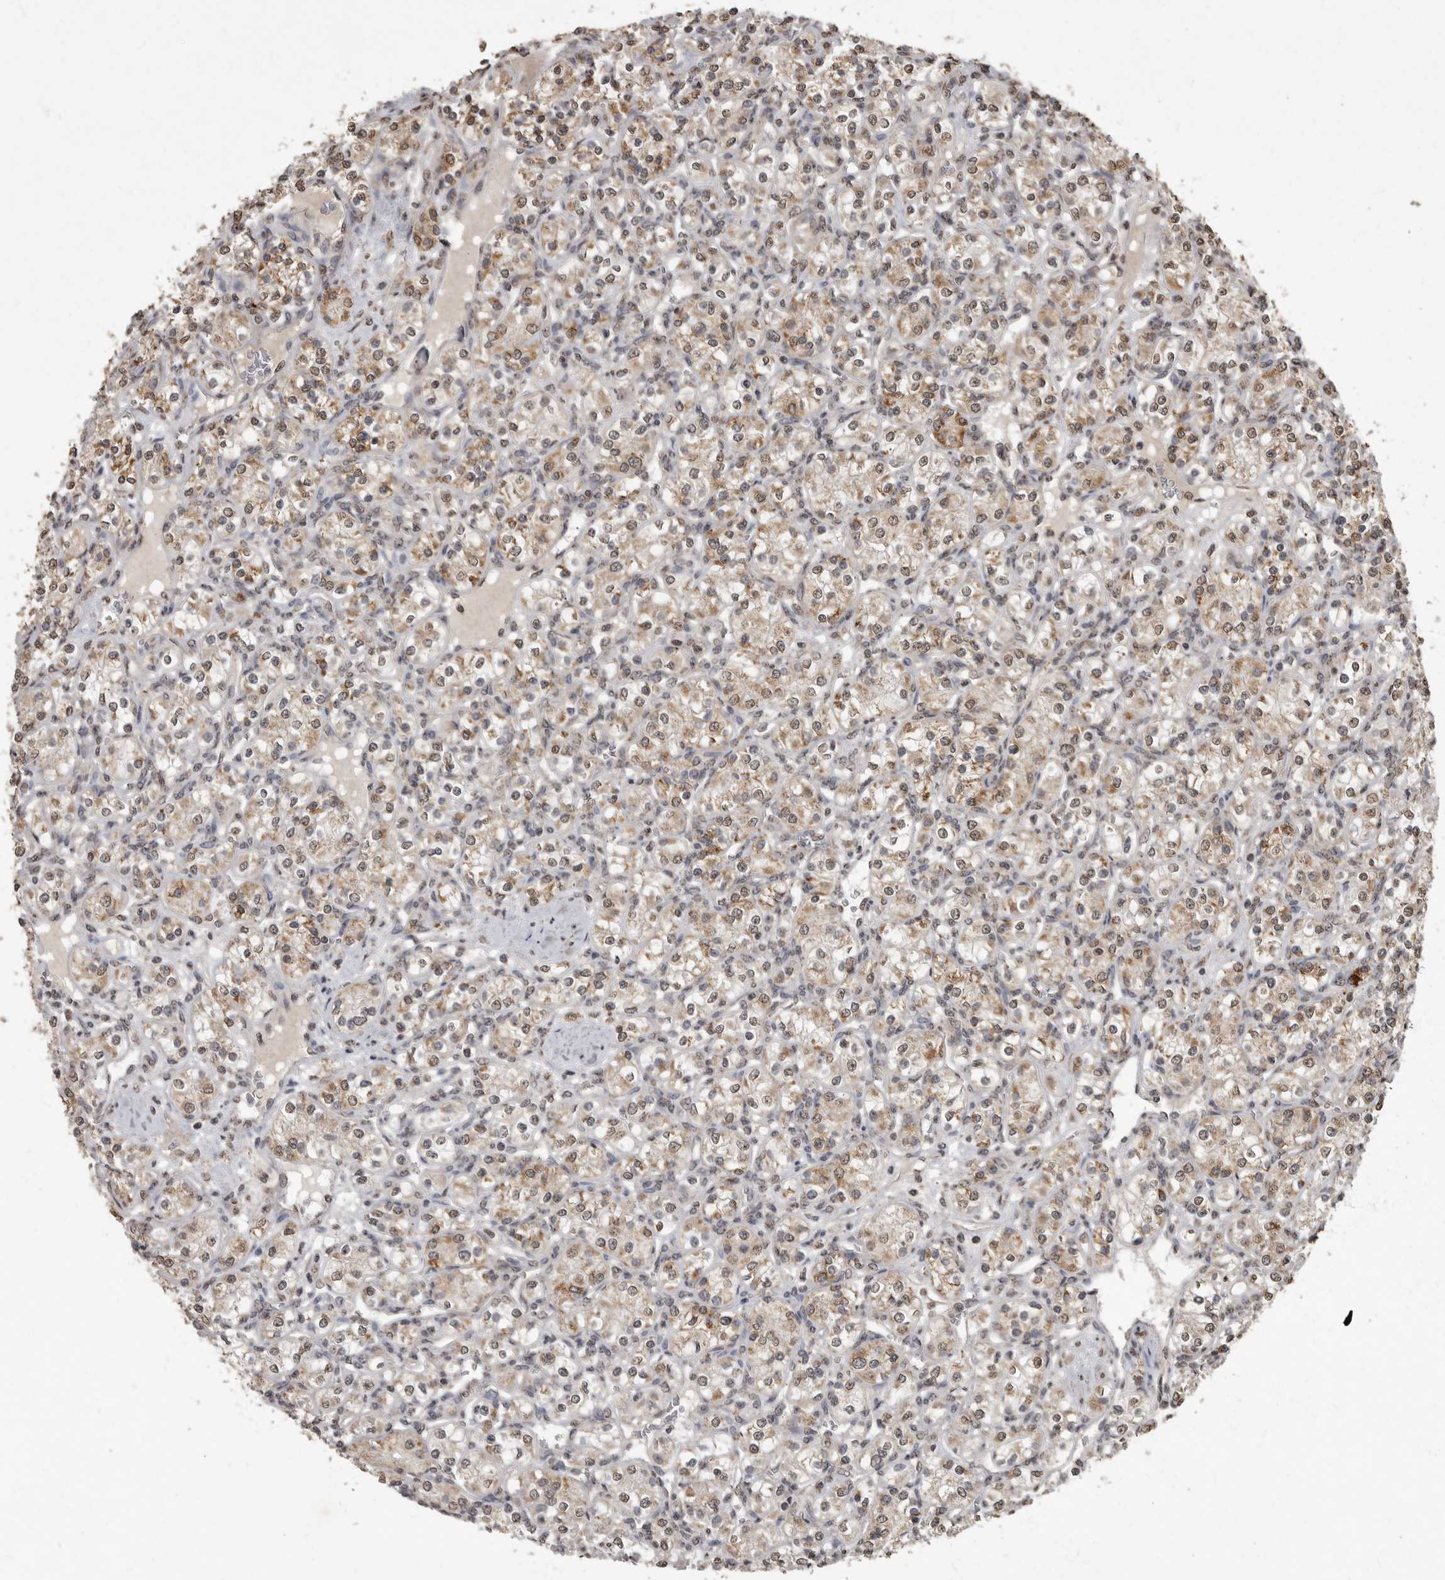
{"staining": {"intensity": "weak", "quantity": ">75%", "location": "cytoplasmic/membranous"}, "tissue": "renal cancer", "cell_type": "Tumor cells", "image_type": "cancer", "snomed": [{"axis": "morphology", "description": "Adenocarcinoma, NOS"}, {"axis": "topography", "description": "Kidney"}], "caption": "DAB (3,3'-diaminobenzidine) immunohistochemical staining of renal adenocarcinoma shows weak cytoplasmic/membranous protein staining in approximately >75% of tumor cells.", "gene": "MAFG", "patient": {"sex": "male", "age": 77}}